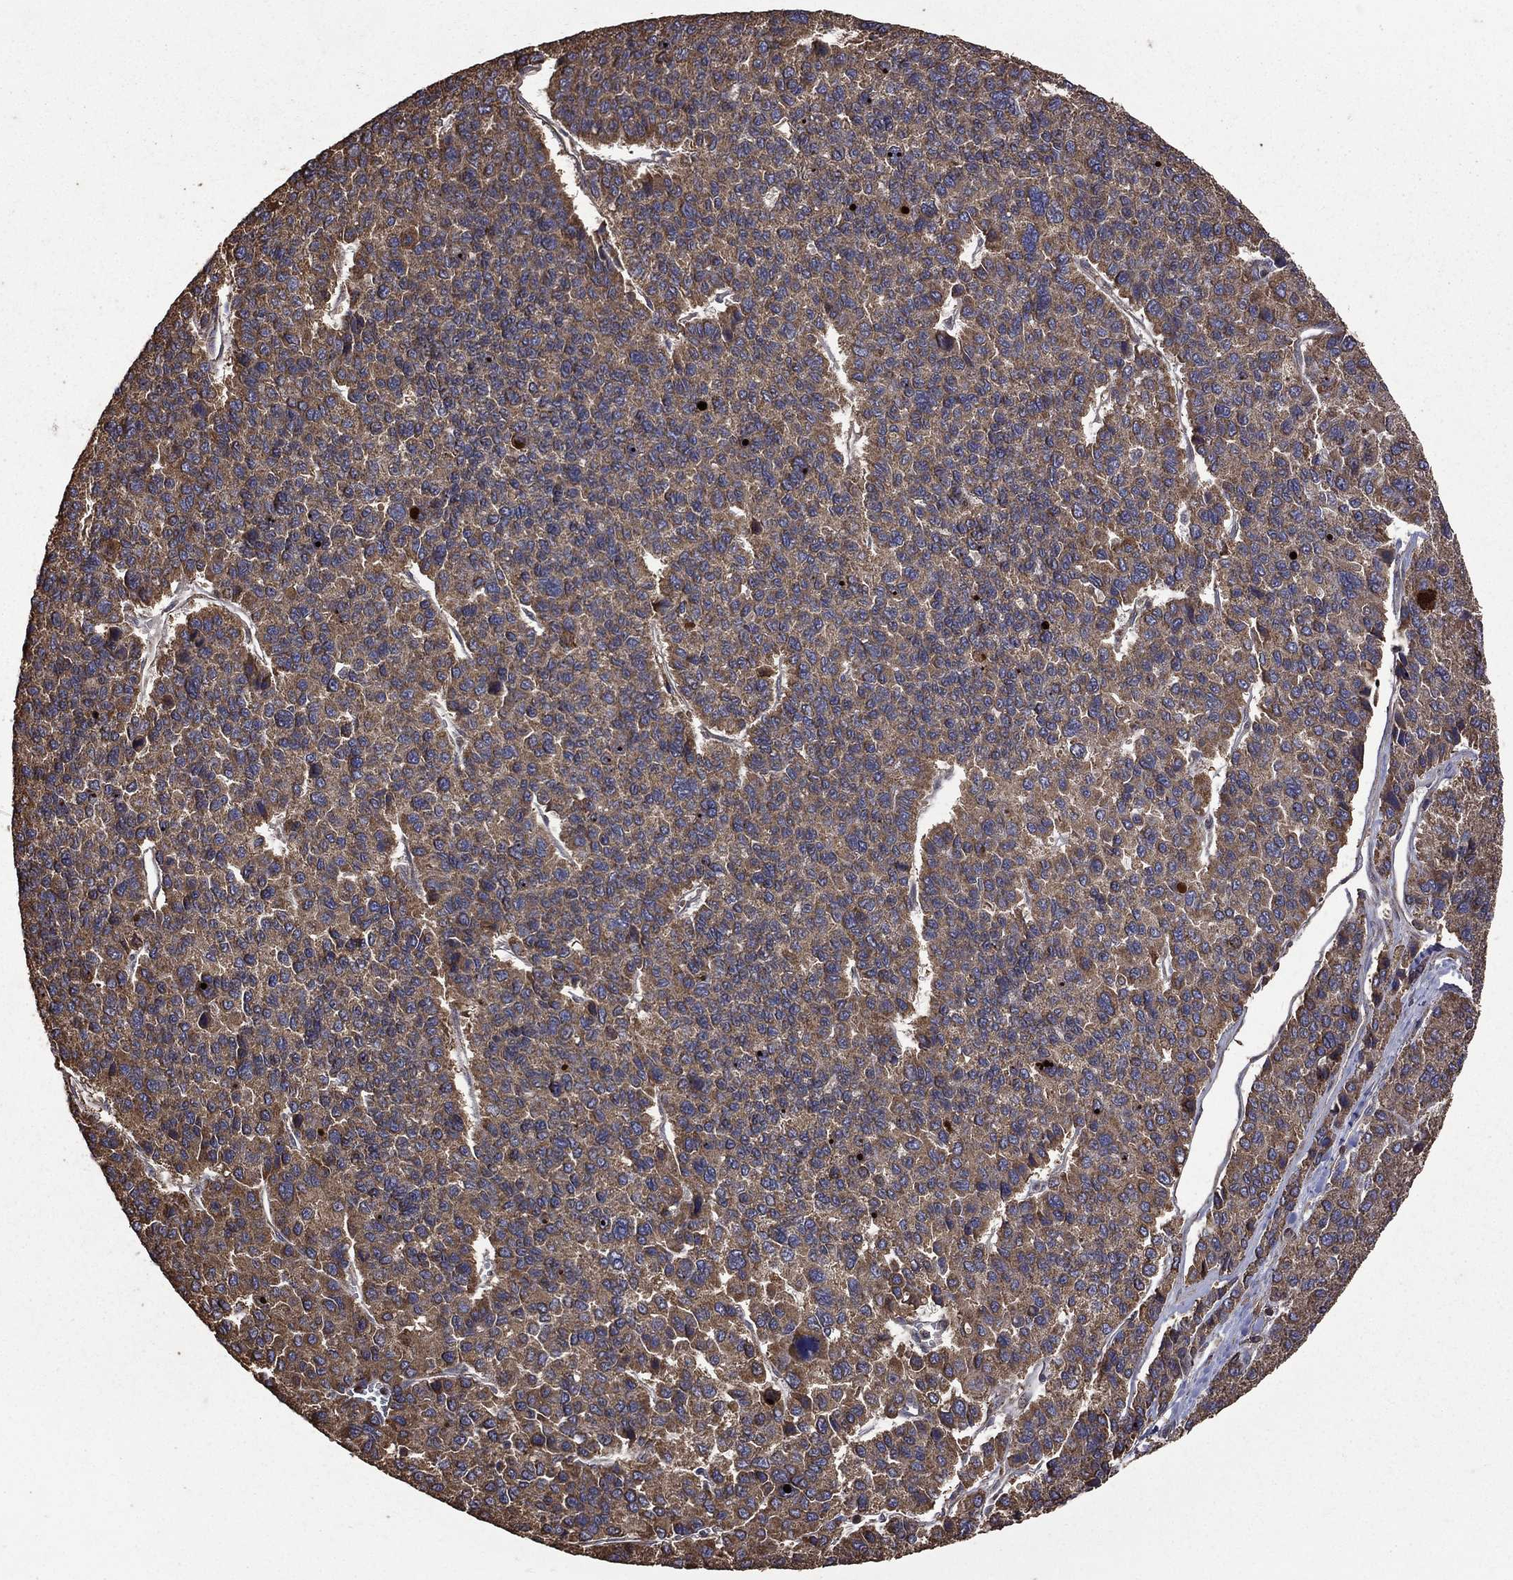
{"staining": {"intensity": "moderate", "quantity": ">75%", "location": "cytoplasmic/membranous"}, "tissue": "liver cancer", "cell_type": "Tumor cells", "image_type": "cancer", "snomed": [{"axis": "morphology", "description": "Carcinoma, Hepatocellular, NOS"}, {"axis": "topography", "description": "Liver"}], "caption": "Human liver cancer stained with a brown dye exhibits moderate cytoplasmic/membranous positive positivity in about >75% of tumor cells.", "gene": "METTL27", "patient": {"sex": "female", "age": 41}}